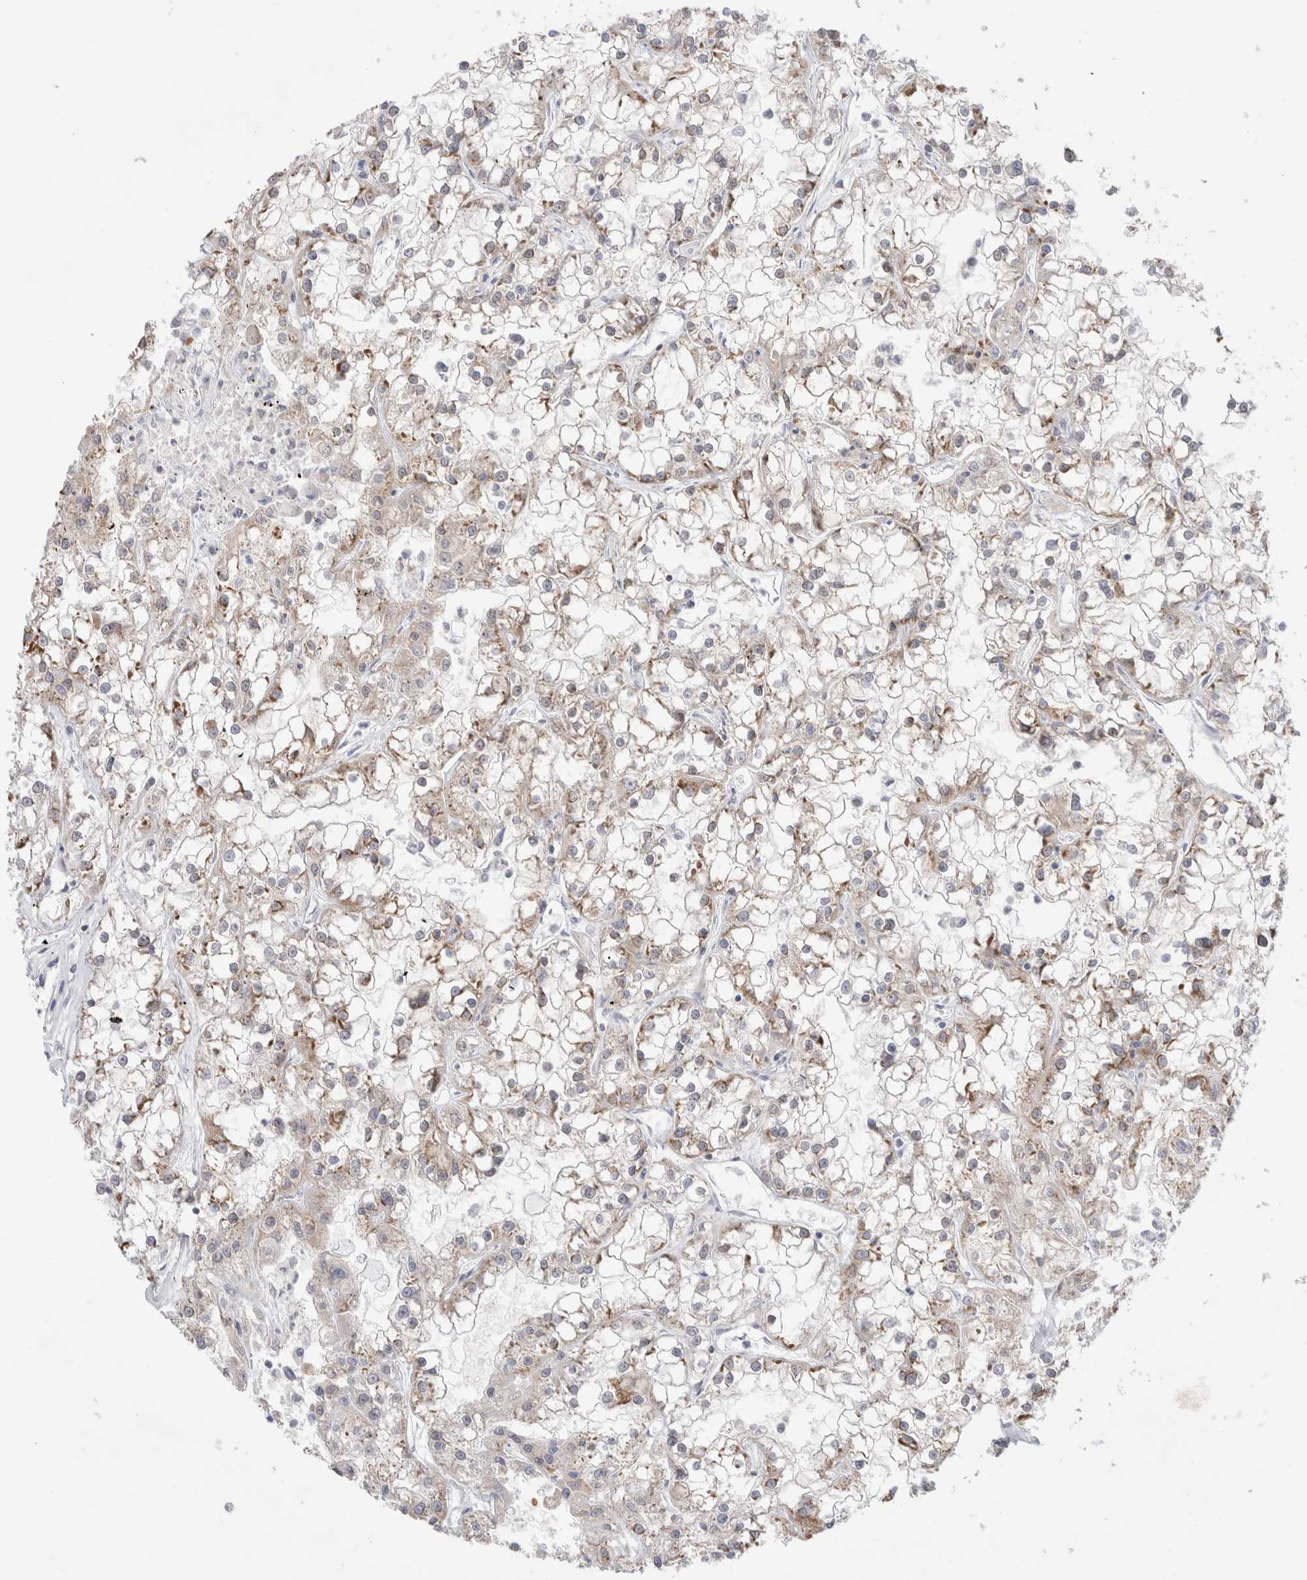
{"staining": {"intensity": "weak", "quantity": "25%-75%", "location": "cytoplasmic/membranous"}, "tissue": "renal cancer", "cell_type": "Tumor cells", "image_type": "cancer", "snomed": [{"axis": "morphology", "description": "Adenocarcinoma, NOS"}, {"axis": "topography", "description": "Kidney"}], "caption": "Adenocarcinoma (renal) was stained to show a protein in brown. There is low levels of weak cytoplasmic/membranous positivity in approximately 25%-75% of tumor cells.", "gene": "NDOR1", "patient": {"sex": "female", "age": 52}}